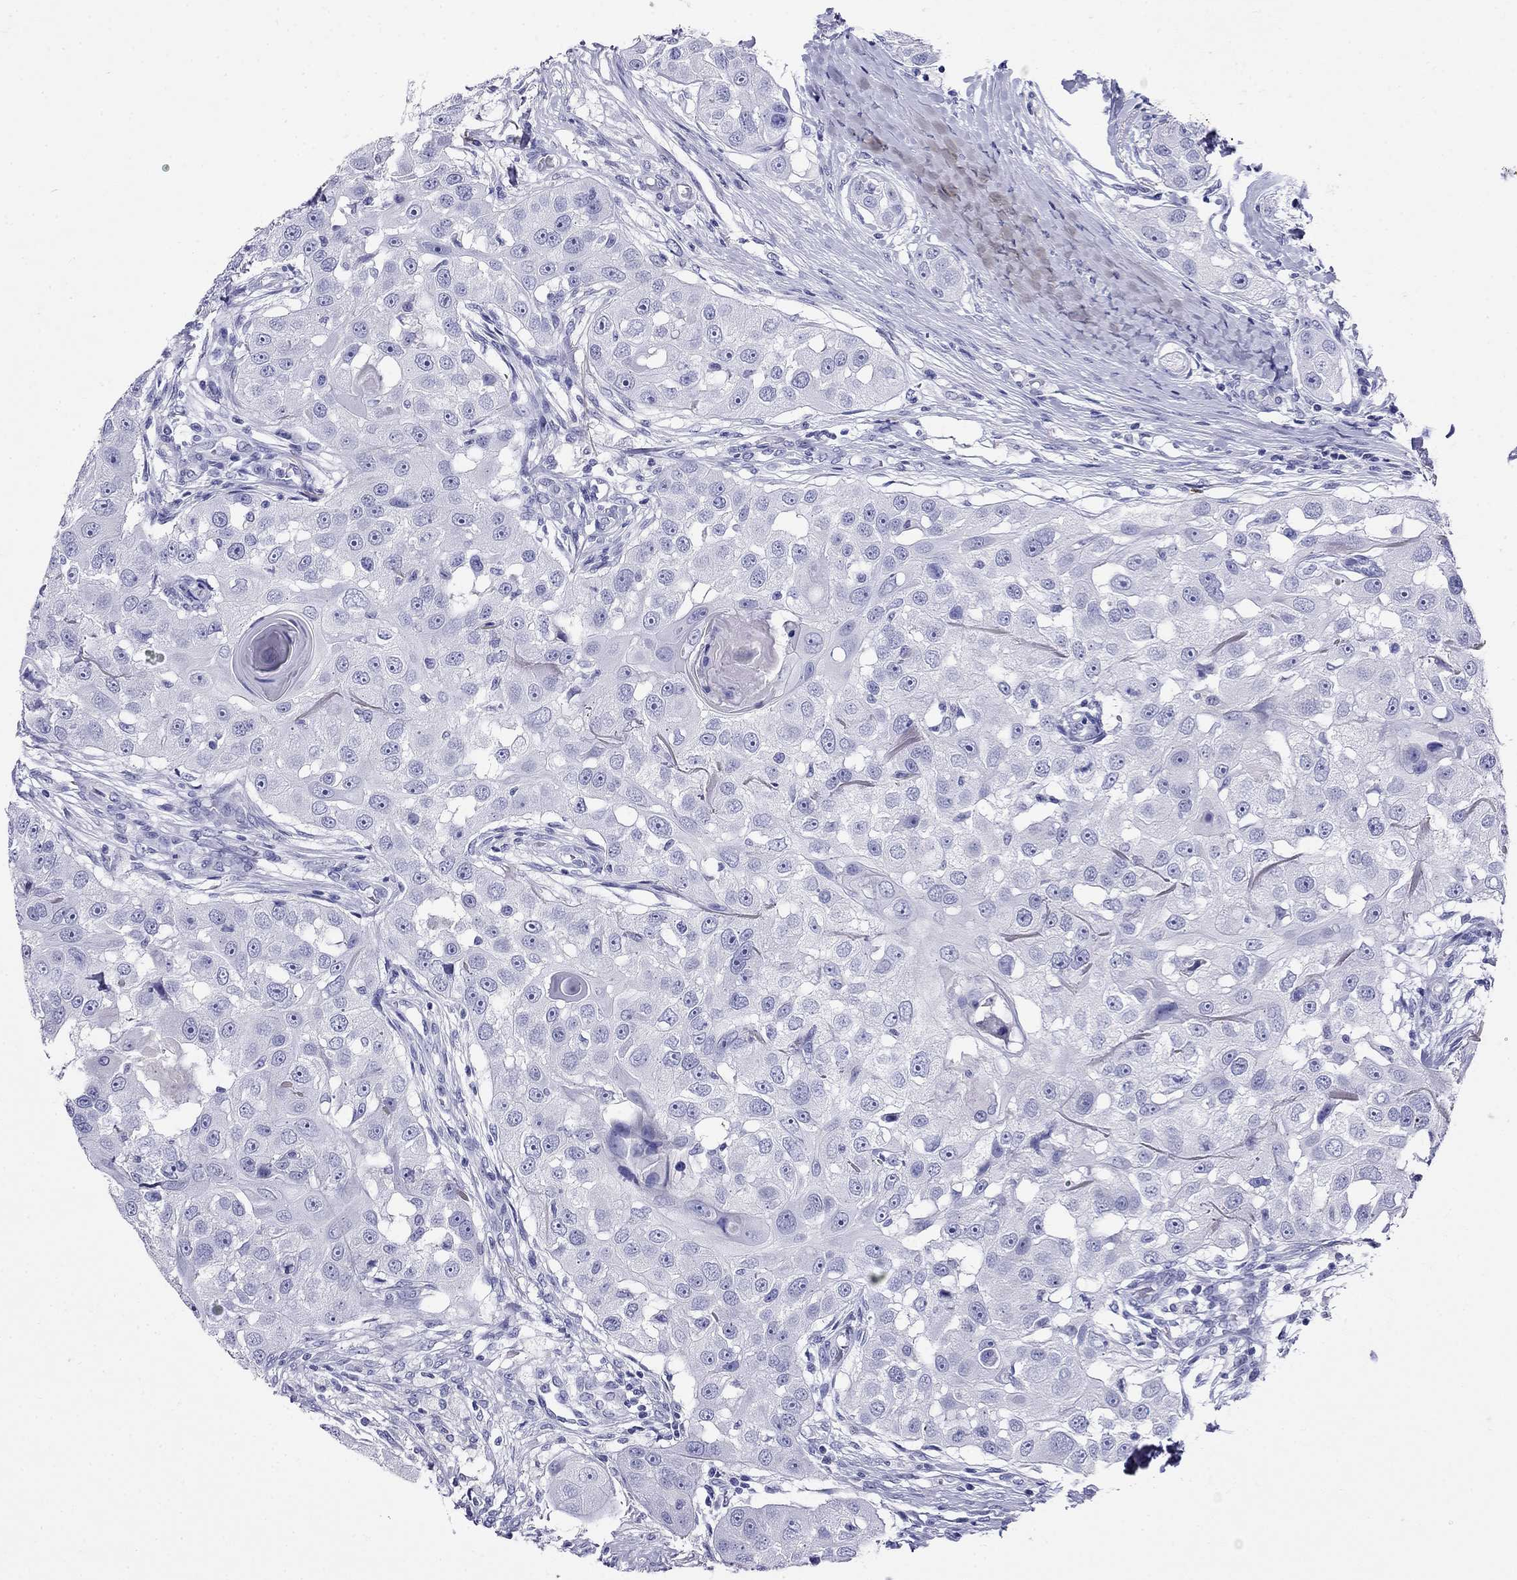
{"staining": {"intensity": "negative", "quantity": "none", "location": "none"}, "tissue": "head and neck cancer", "cell_type": "Tumor cells", "image_type": "cancer", "snomed": [{"axis": "morphology", "description": "Squamous cell carcinoma, NOS"}, {"axis": "topography", "description": "Head-Neck"}], "caption": "Tumor cells are negative for protein expression in human head and neck cancer (squamous cell carcinoma). (DAB (3,3'-diaminobenzidine) immunohistochemistry, high magnification).", "gene": "PPP1R36", "patient": {"sex": "male", "age": 51}}